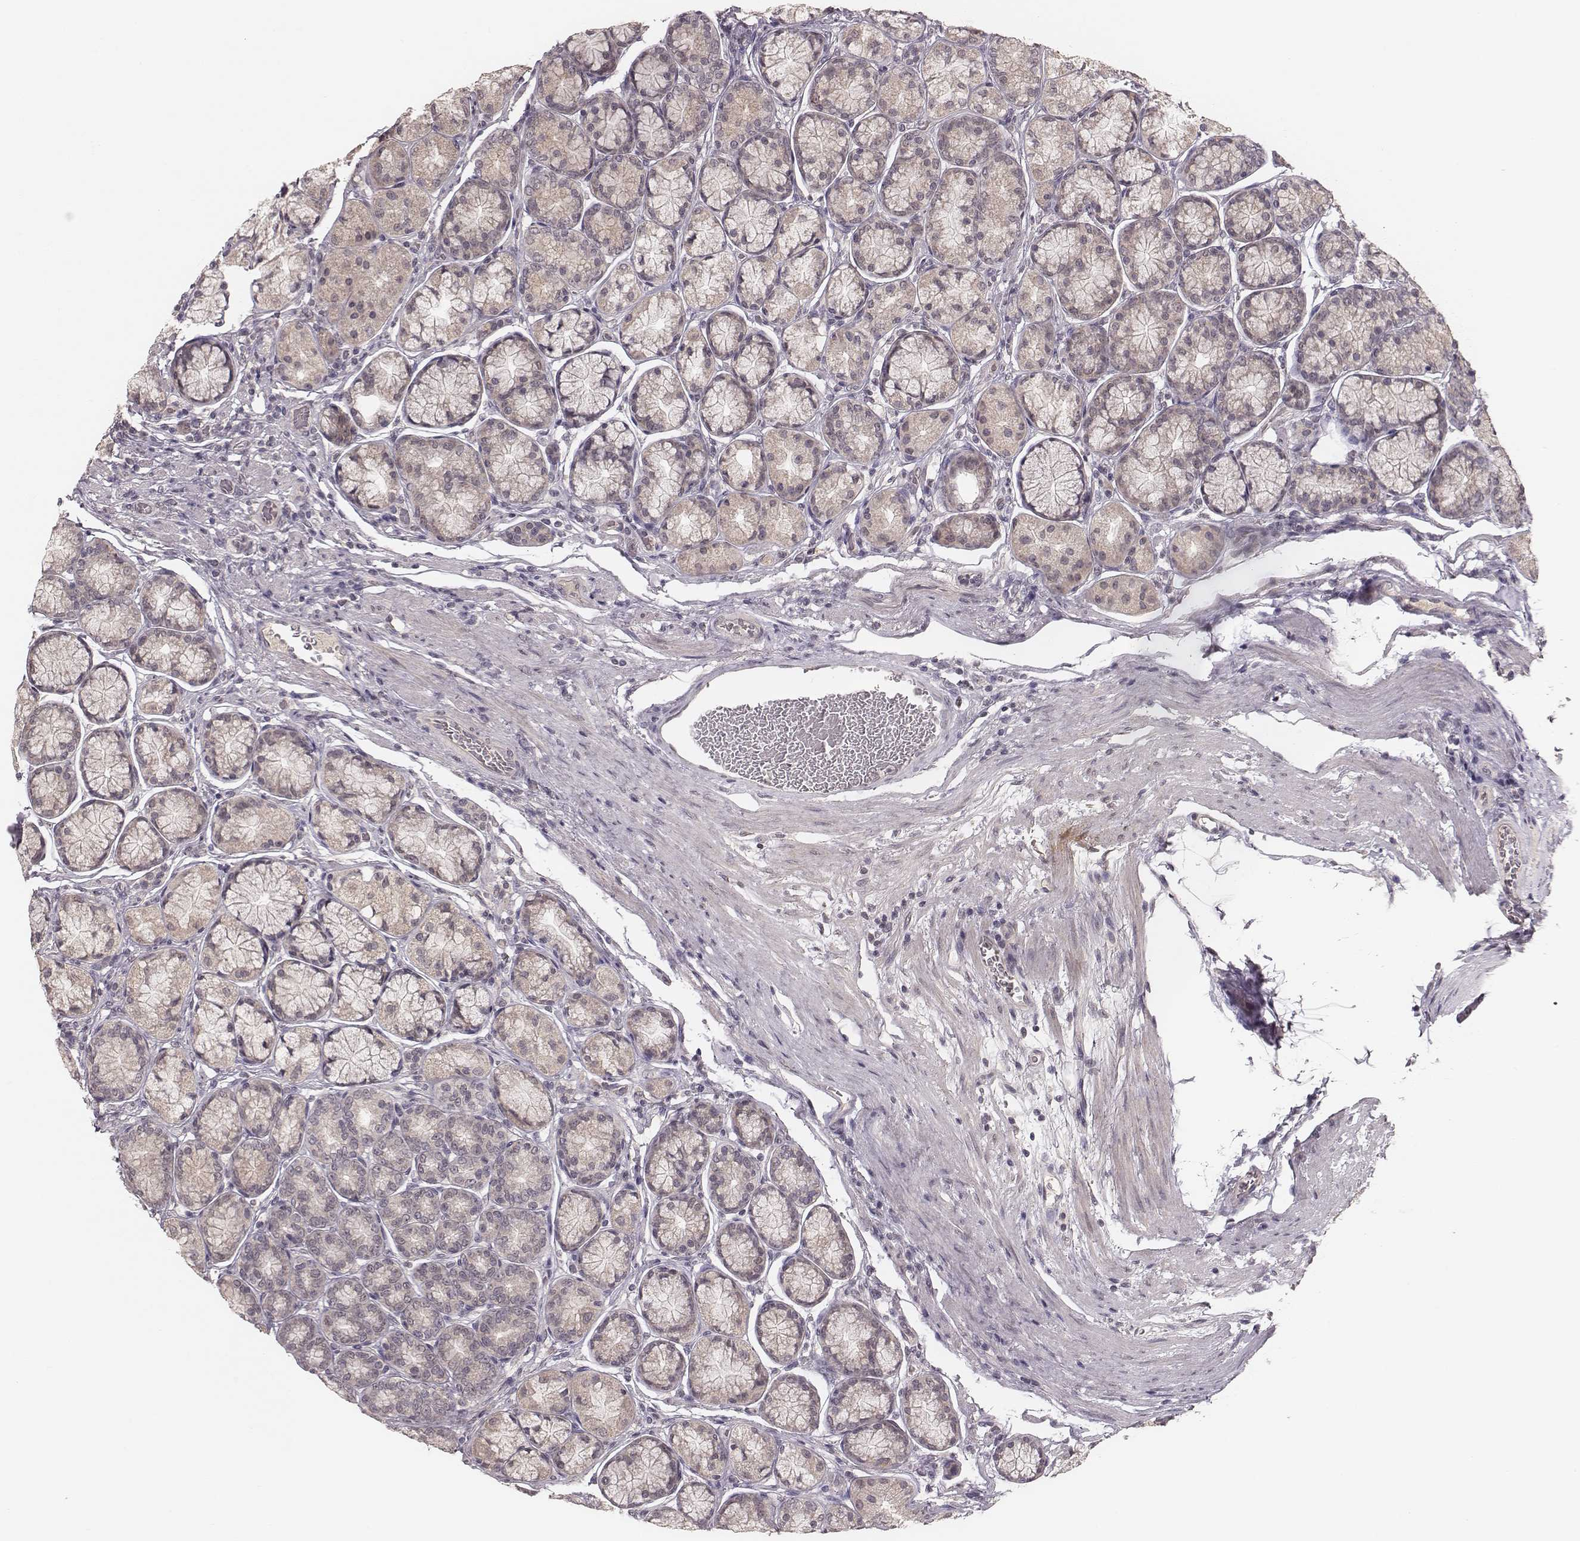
{"staining": {"intensity": "negative", "quantity": "none", "location": "none"}, "tissue": "stomach", "cell_type": "Glandular cells", "image_type": "normal", "snomed": [{"axis": "morphology", "description": "Normal tissue, NOS"}, {"axis": "morphology", "description": "Adenocarcinoma, NOS"}, {"axis": "morphology", "description": "Adenocarcinoma, High grade"}, {"axis": "topography", "description": "Stomach, upper"}, {"axis": "topography", "description": "Stomach"}], "caption": "Immunohistochemical staining of benign stomach displays no significant expression in glandular cells.", "gene": "LY6K", "patient": {"sex": "female", "age": 65}}